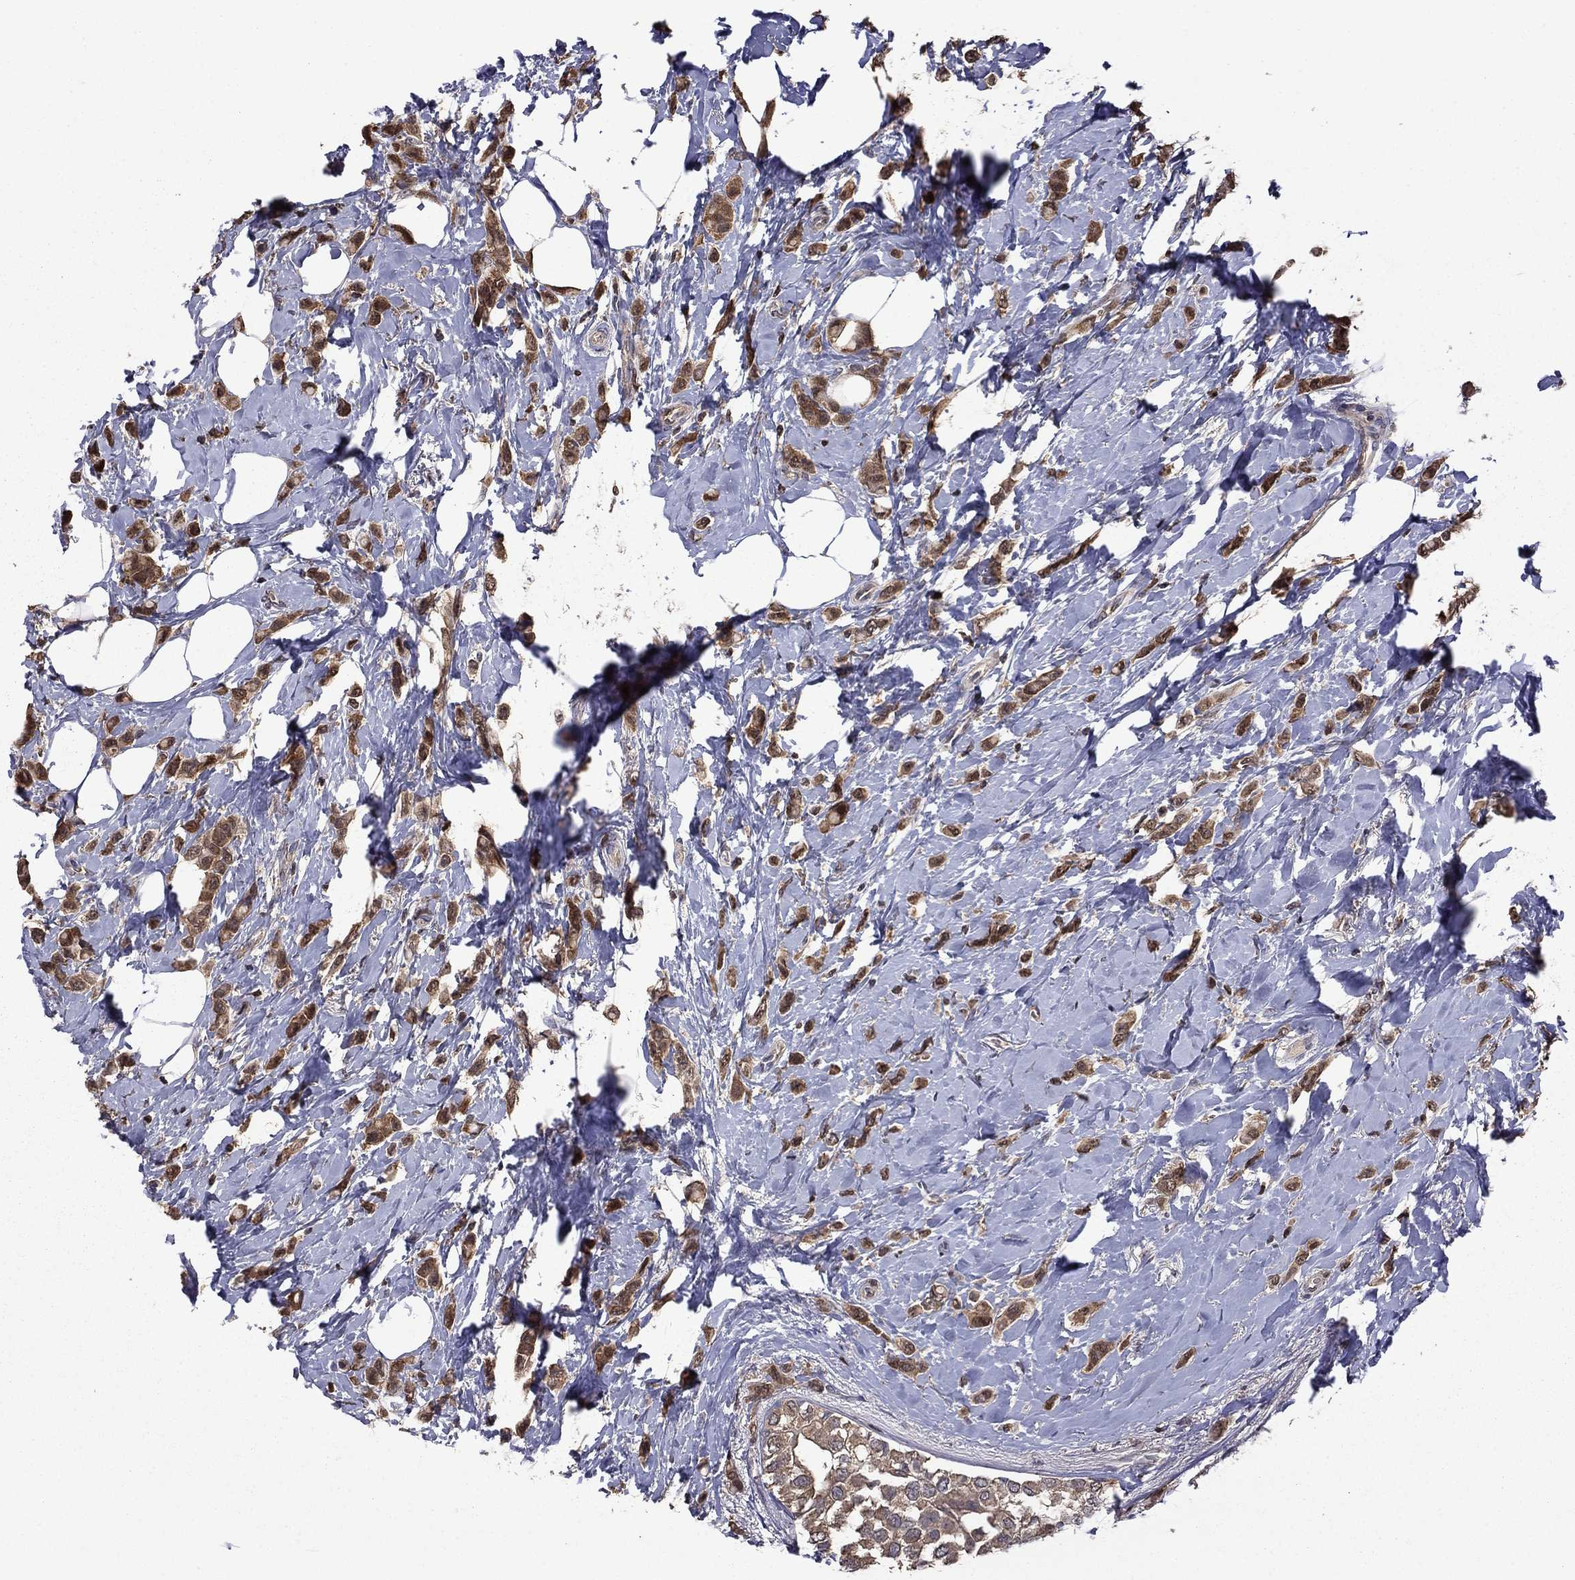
{"staining": {"intensity": "moderate", "quantity": ">75%", "location": "cytoplasmic/membranous"}, "tissue": "breast cancer", "cell_type": "Tumor cells", "image_type": "cancer", "snomed": [{"axis": "morphology", "description": "Lobular carcinoma"}, {"axis": "topography", "description": "Breast"}], "caption": "An immunohistochemistry image of tumor tissue is shown. Protein staining in brown highlights moderate cytoplasmic/membranous positivity in lobular carcinoma (breast) within tumor cells. (DAB = brown stain, brightfield microscopy at high magnification).", "gene": "APPBP2", "patient": {"sex": "female", "age": 66}}